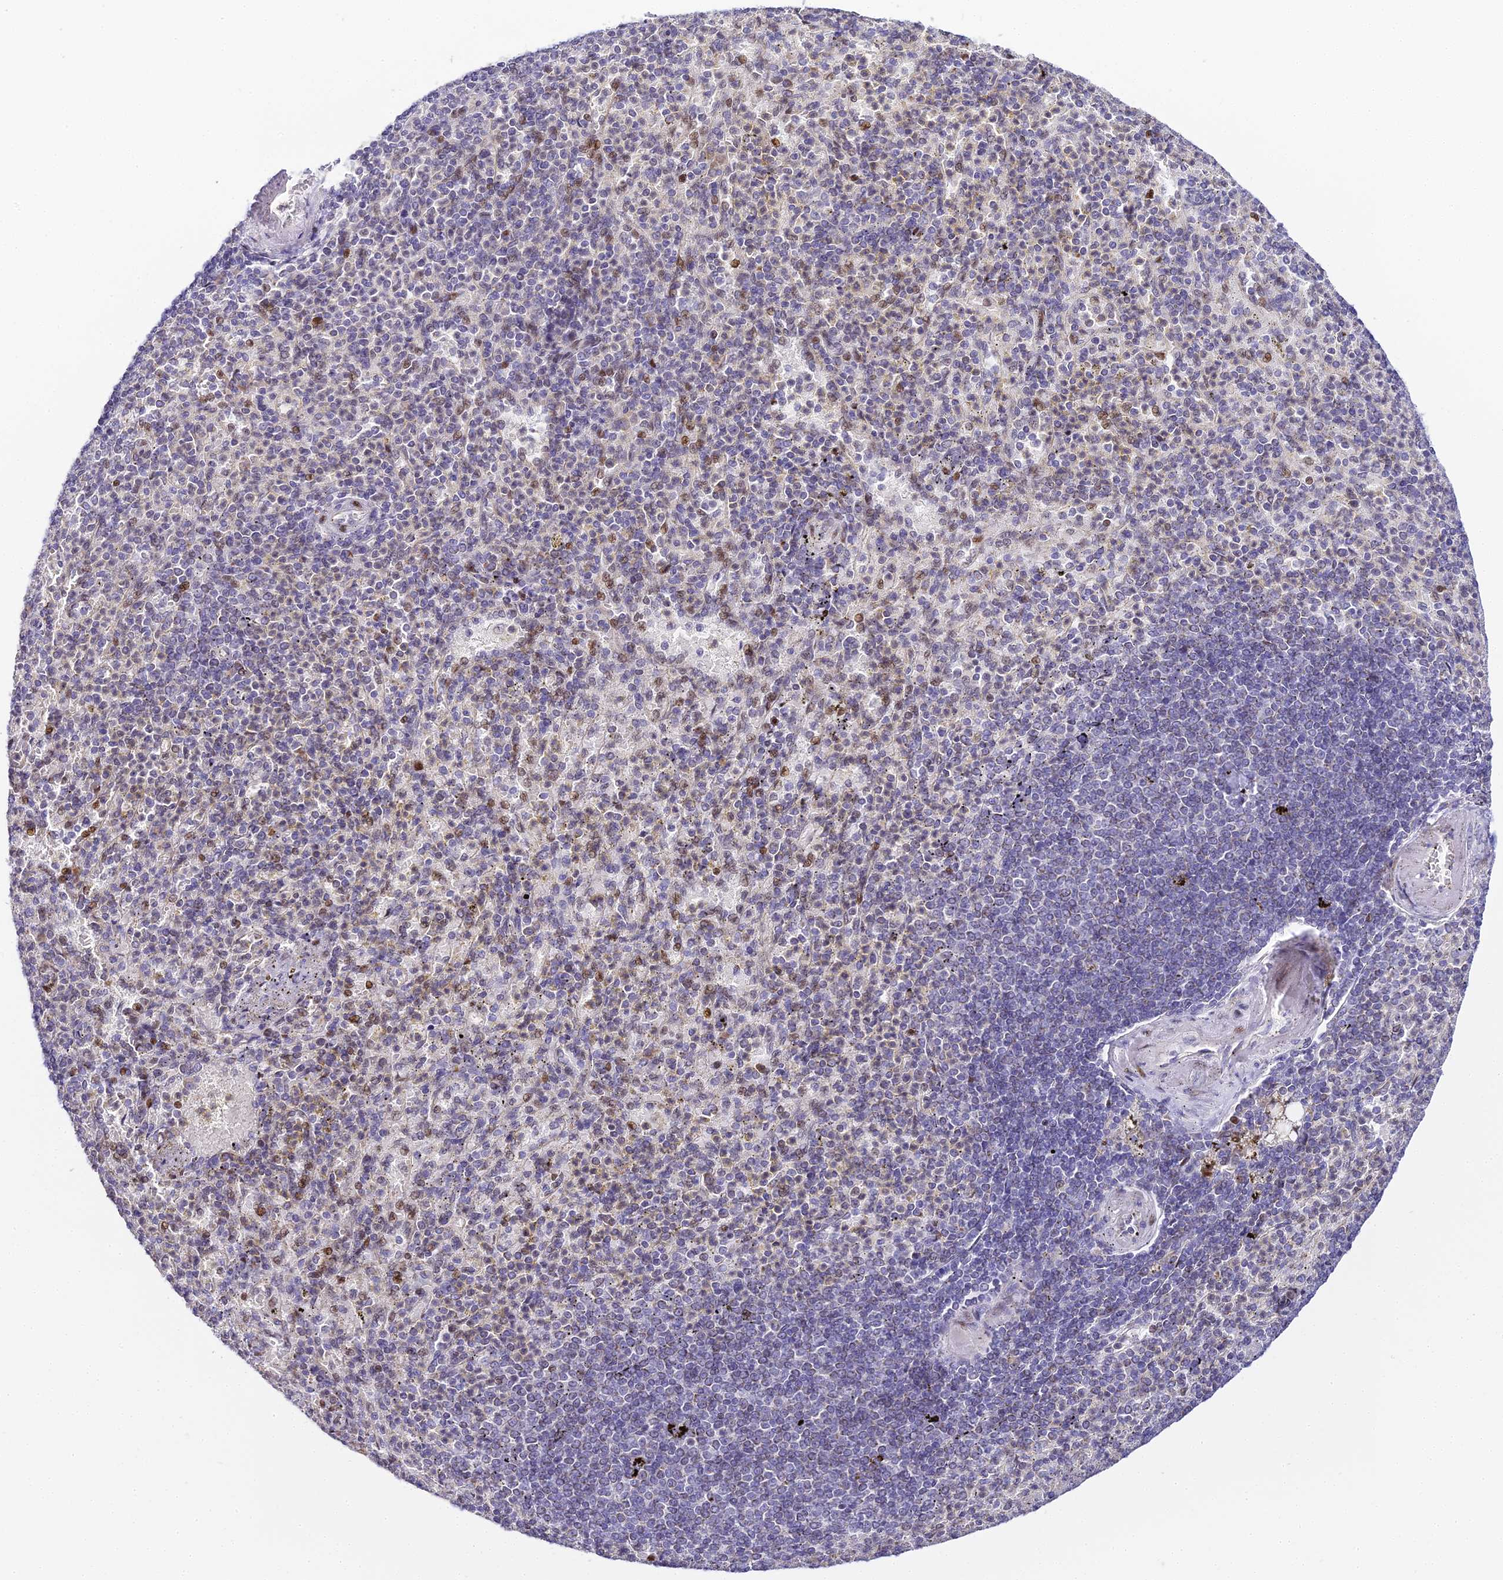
{"staining": {"intensity": "moderate", "quantity": "<25%", "location": "nuclear"}, "tissue": "spleen", "cell_type": "Cells in red pulp", "image_type": "normal", "snomed": [{"axis": "morphology", "description": "Normal tissue, NOS"}, {"axis": "topography", "description": "Spleen"}], "caption": "Immunohistochemistry (IHC) image of unremarkable human spleen stained for a protein (brown), which reveals low levels of moderate nuclear staining in approximately <25% of cells in red pulp.", "gene": "SERP1", "patient": {"sex": "female", "age": 74}}